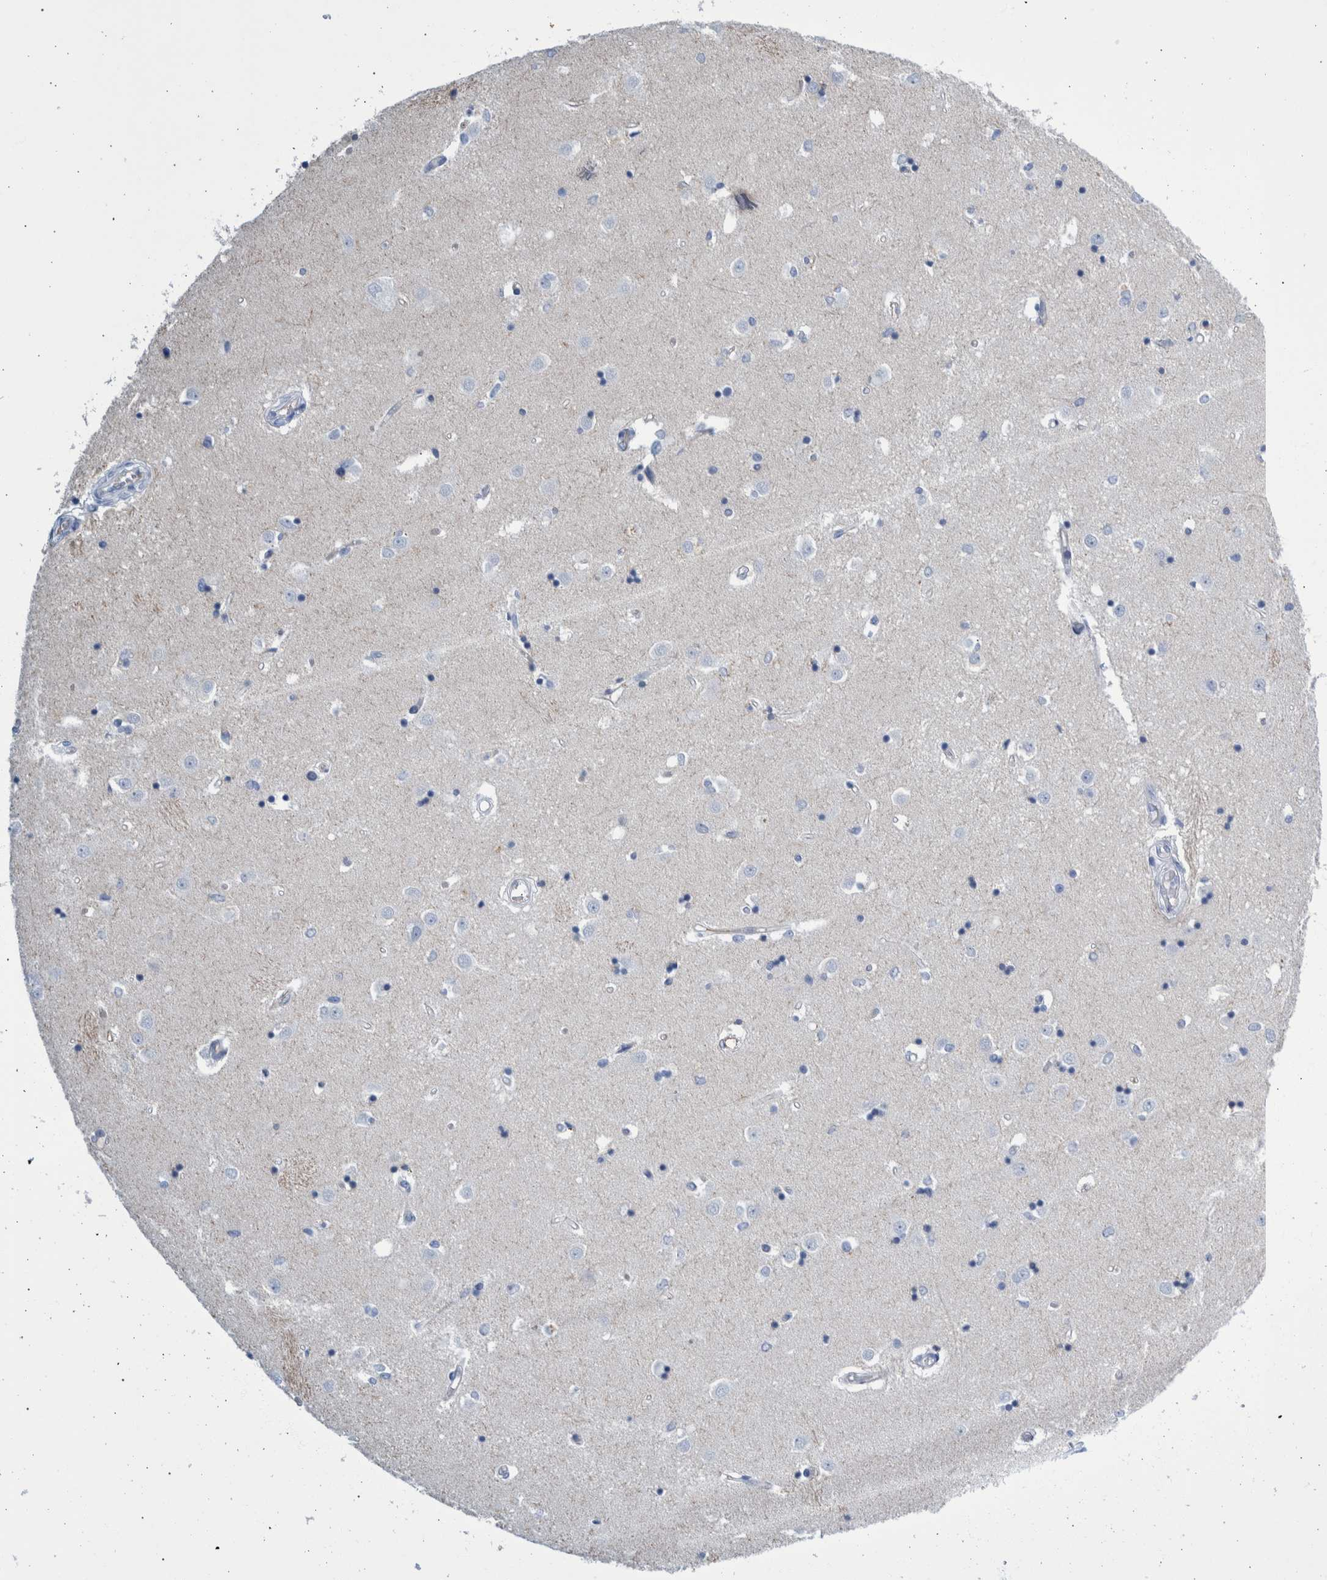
{"staining": {"intensity": "negative", "quantity": "none", "location": "none"}, "tissue": "caudate", "cell_type": "Glial cells", "image_type": "normal", "snomed": [{"axis": "morphology", "description": "Normal tissue, NOS"}, {"axis": "topography", "description": "Lateral ventricle wall"}], "caption": "Protein analysis of normal caudate displays no significant positivity in glial cells. (Brightfield microscopy of DAB (3,3'-diaminobenzidine) immunohistochemistry at high magnification).", "gene": "SLC34A3", "patient": {"sex": "male", "age": 45}}